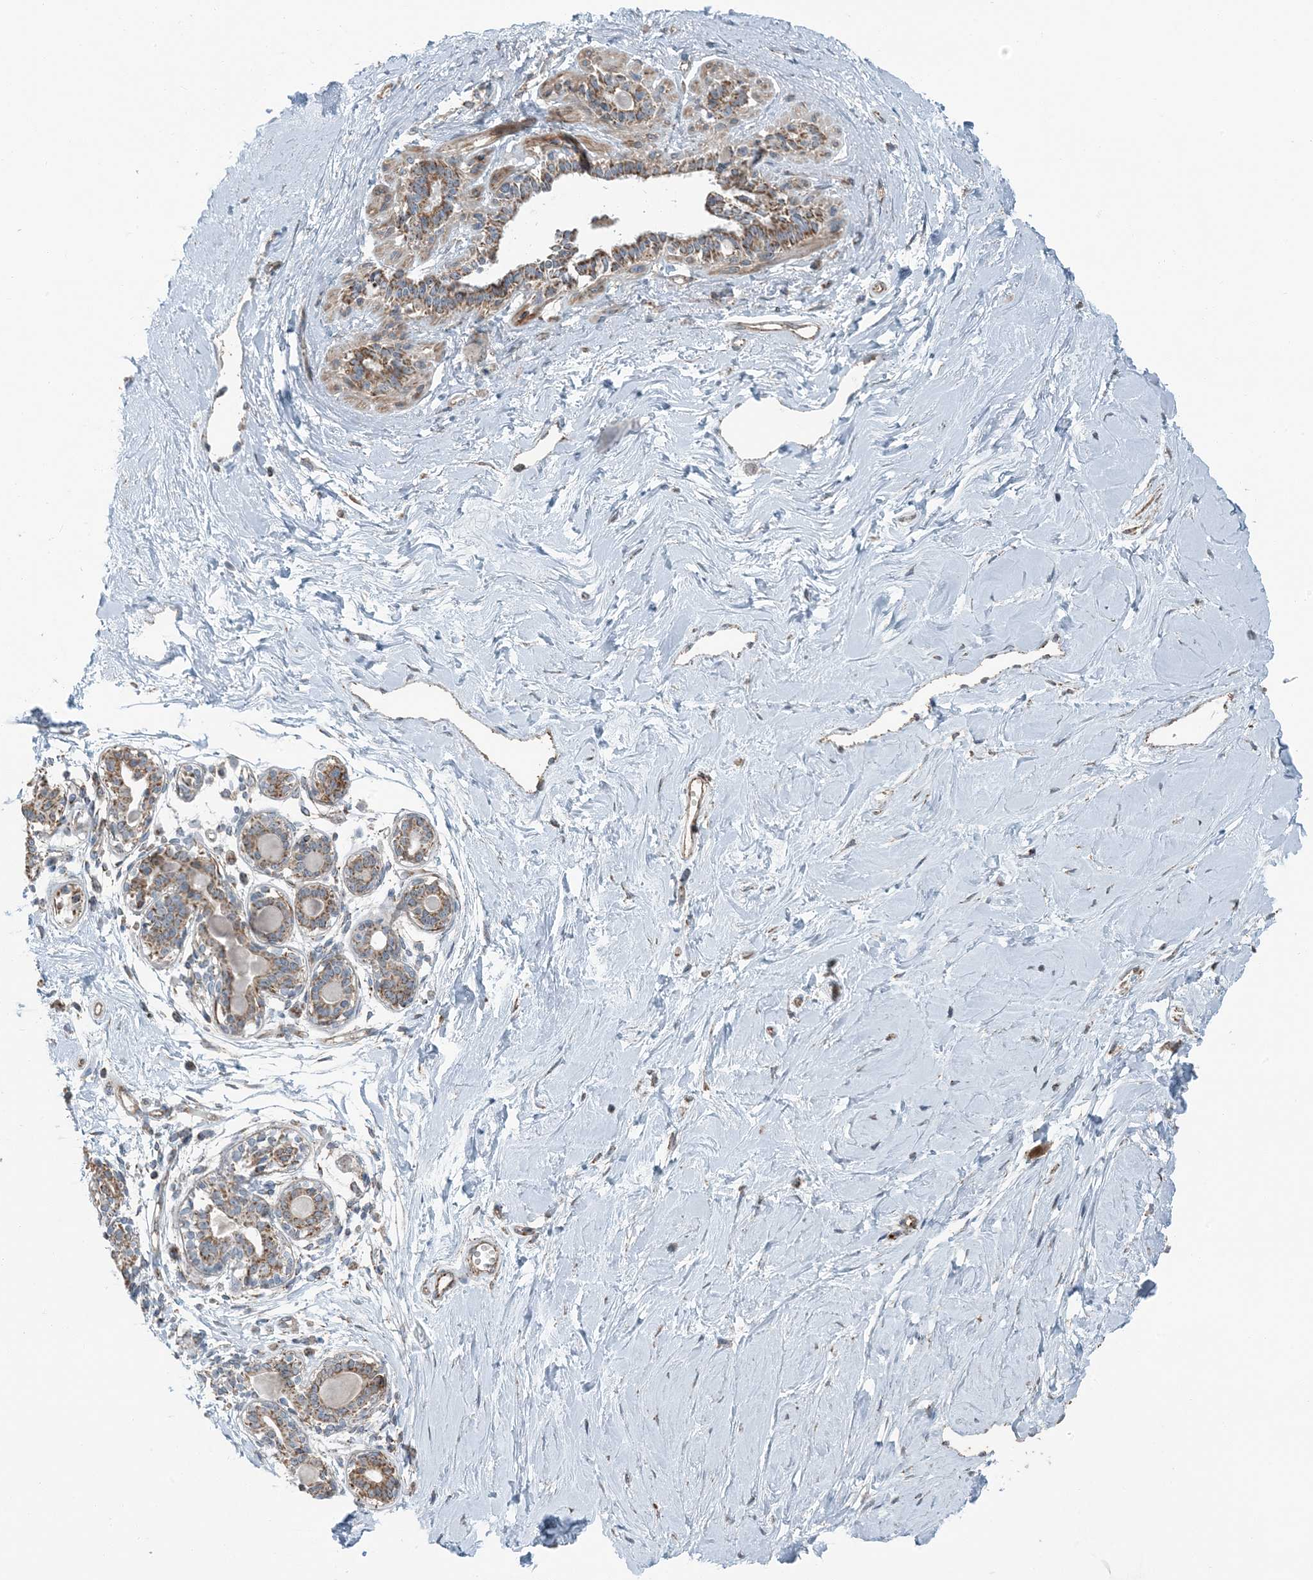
{"staining": {"intensity": "moderate", "quantity": ">75%", "location": "cytoplasmic/membranous"}, "tissue": "breast", "cell_type": "Glandular cells", "image_type": "normal", "snomed": [{"axis": "morphology", "description": "Normal tissue, NOS"}, {"axis": "topography", "description": "Breast"}], "caption": "Breast stained with DAB (3,3'-diaminobenzidine) immunohistochemistry exhibits medium levels of moderate cytoplasmic/membranous positivity in approximately >75% of glandular cells.", "gene": "PILRB", "patient": {"sex": "female", "age": 45}}